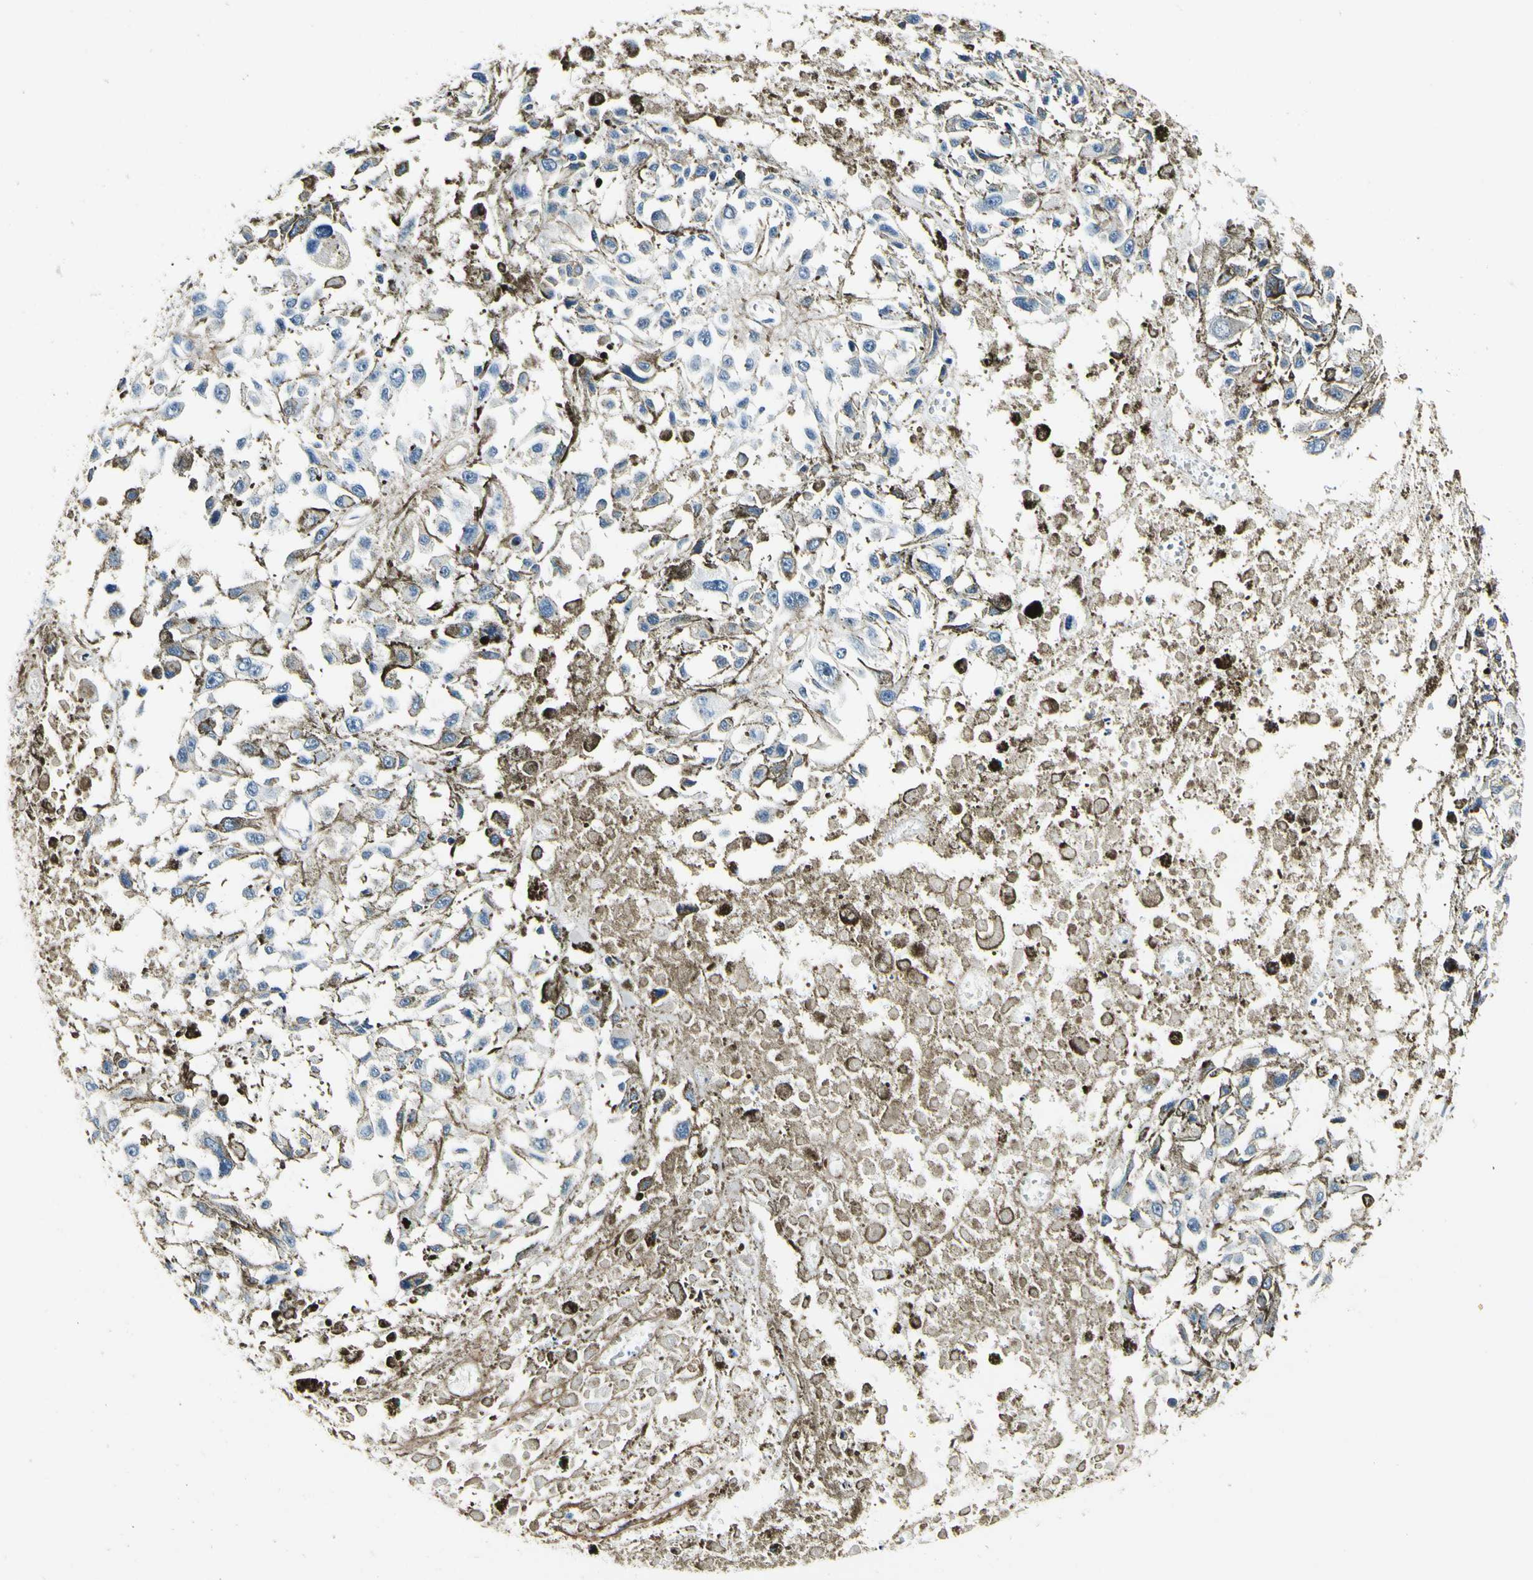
{"staining": {"intensity": "negative", "quantity": "none", "location": "none"}, "tissue": "melanoma", "cell_type": "Tumor cells", "image_type": "cancer", "snomed": [{"axis": "morphology", "description": "Malignant melanoma, Metastatic site"}, {"axis": "topography", "description": "Lymph node"}], "caption": "This is an IHC photomicrograph of human malignant melanoma (metastatic site). There is no expression in tumor cells.", "gene": "COL6A3", "patient": {"sex": "male", "age": 59}}